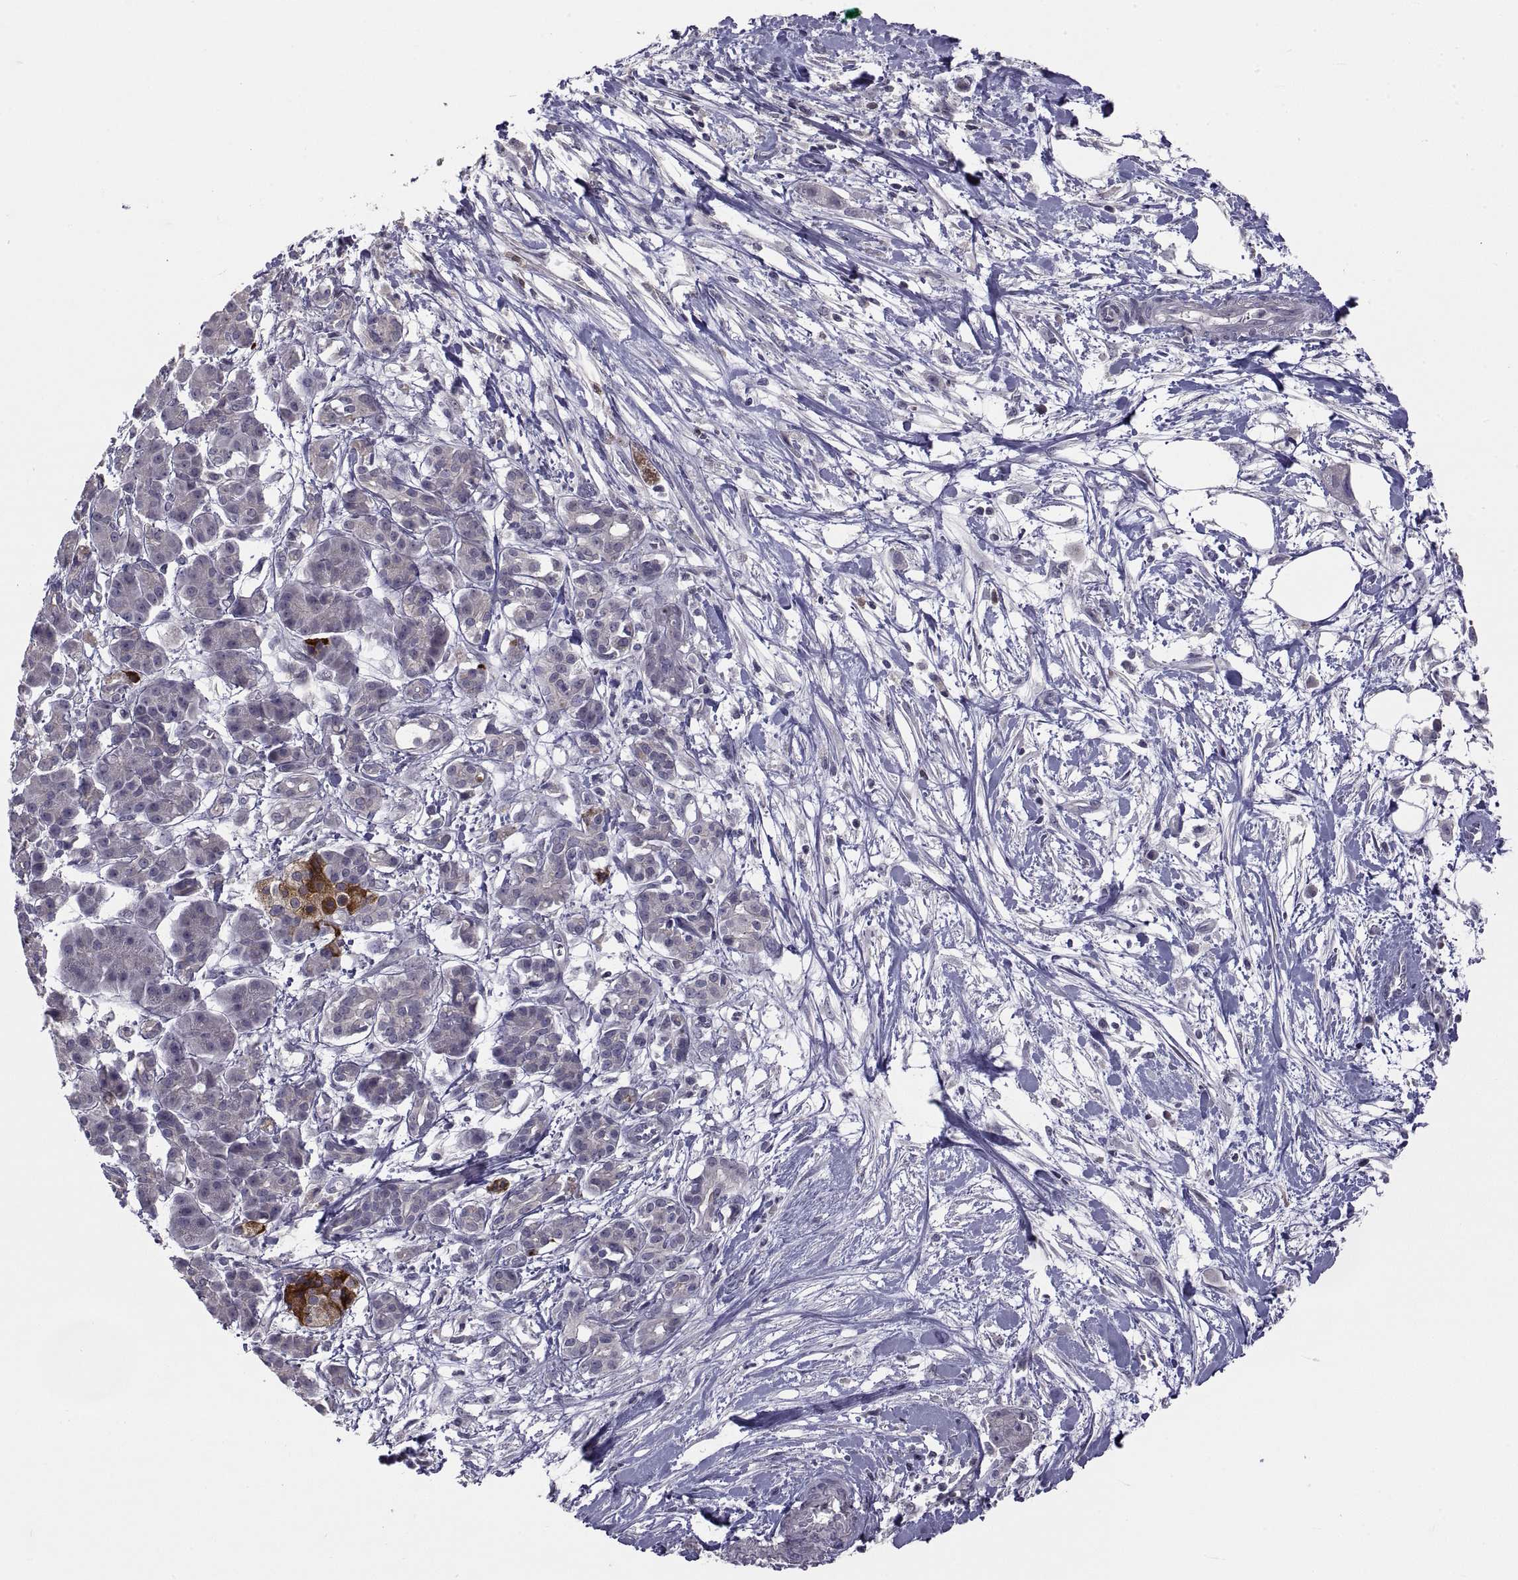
{"staining": {"intensity": "negative", "quantity": "none", "location": "none"}, "tissue": "pancreatic cancer", "cell_type": "Tumor cells", "image_type": "cancer", "snomed": [{"axis": "morphology", "description": "Normal tissue, NOS"}, {"axis": "morphology", "description": "Adenocarcinoma, NOS"}, {"axis": "topography", "description": "Lymph node"}, {"axis": "topography", "description": "Pancreas"}], "caption": "This is a image of immunohistochemistry (IHC) staining of pancreatic cancer (adenocarcinoma), which shows no positivity in tumor cells.", "gene": "NPTX2", "patient": {"sex": "female", "age": 58}}